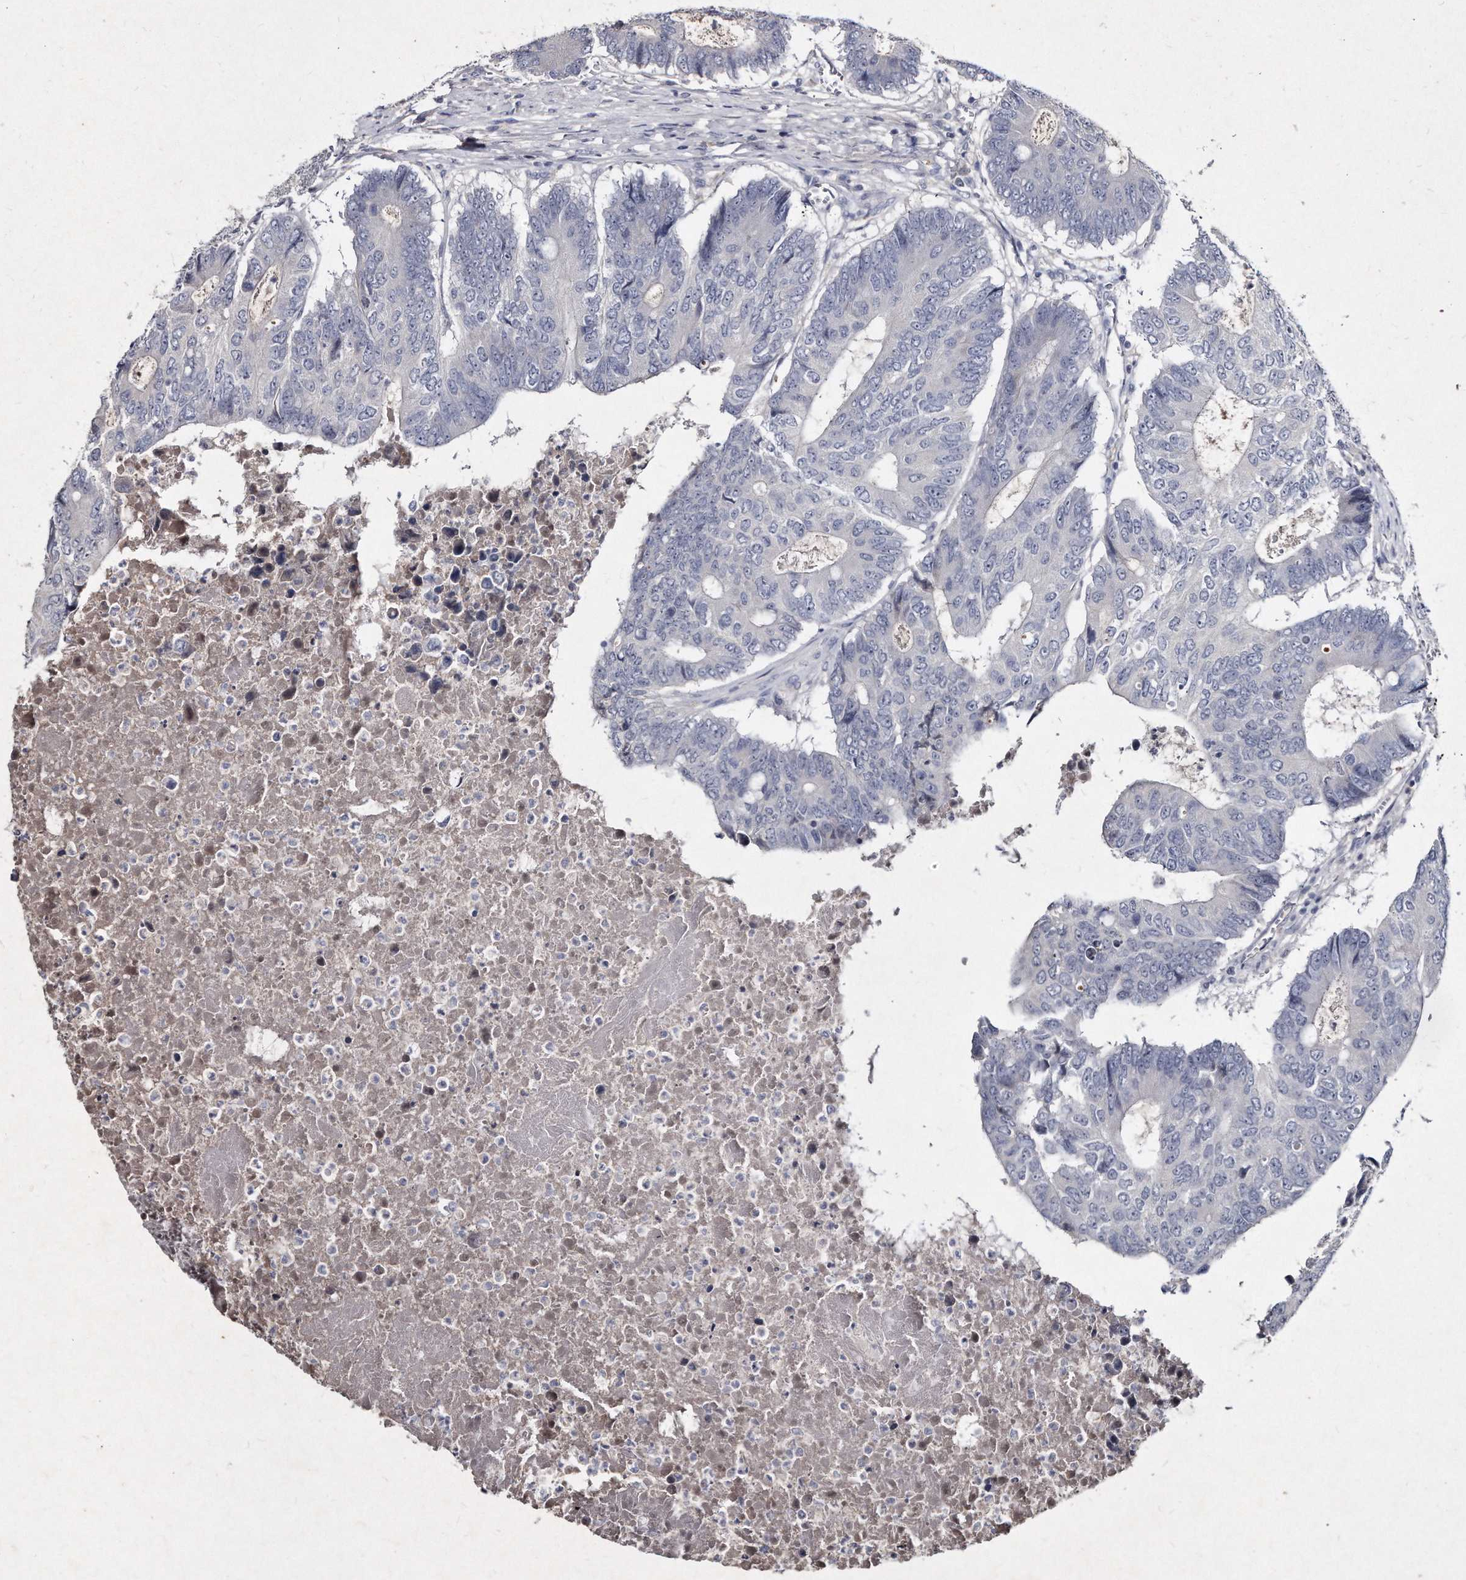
{"staining": {"intensity": "negative", "quantity": "none", "location": "none"}, "tissue": "colorectal cancer", "cell_type": "Tumor cells", "image_type": "cancer", "snomed": [{"axis": "morphology", "description": "Adenocarcinoma, NOS"}, {"axis": "topography", "description": "Colon"}], "caption": "Colorectal cancer was stained to show a protein in brown. There is no significant staining in tumor cells.", "gene": "KLHDC3", "patient": {"sex": "male", "age": 87}}